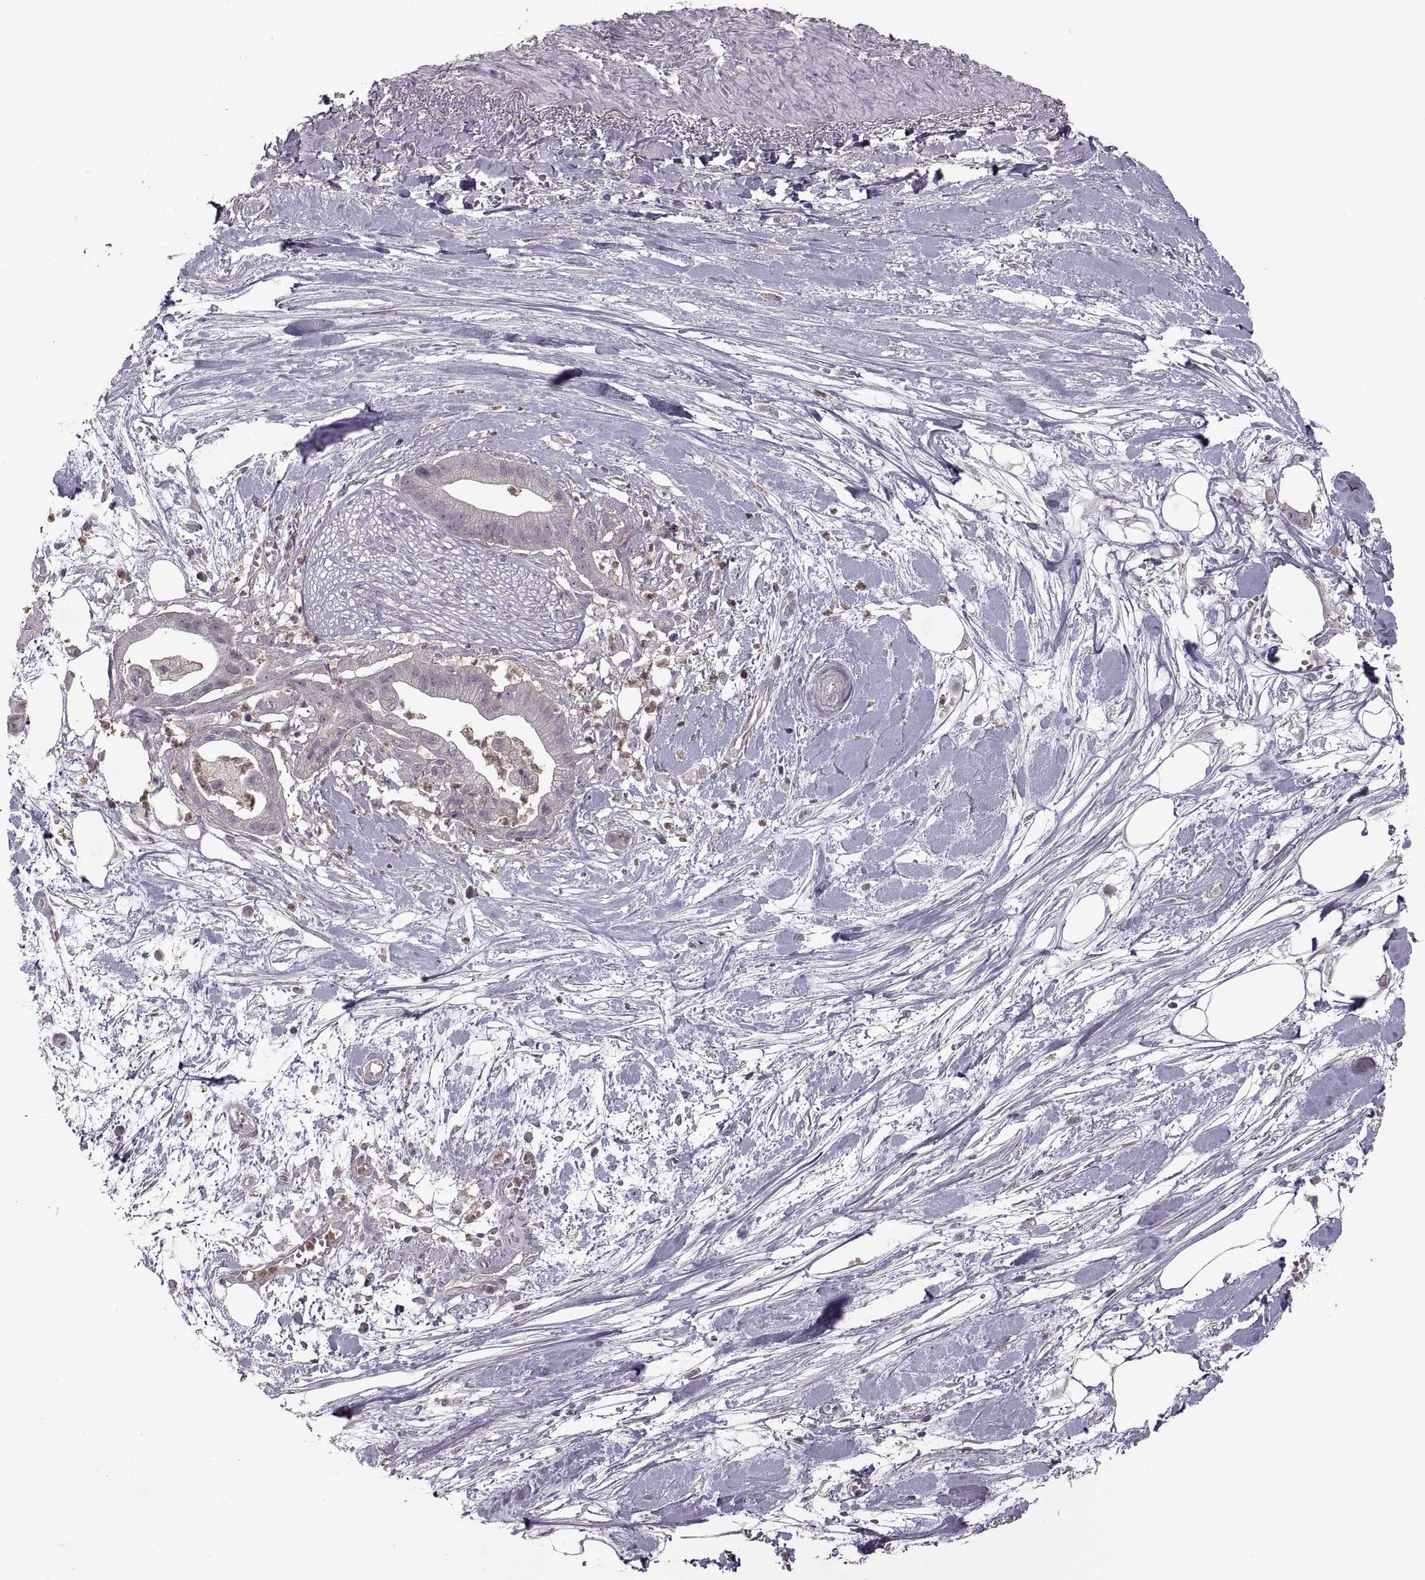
{"staining": {"intensity": "negative", "quantity": "none", "location": "none"}, "tissue": "pancreatic cancer", "cell_type": "Tumor cells", "image_type": "cancer", "snomed": [{"axis": "morphology", "description": "Normal tissue, NOS"}, {"axis": "morphology", "description": "Adenocarcinoma, NOS"}, {"axis": "topography", "description": "Lymph node"}, {"axis": "topography", "description": "Pancreas"}], "caption": "This is an immunohistochemistry (IHC) histopathology image of human pancreatic cancer. There is no positivity in tumor cells.", "gene": "PIERCE1", "patient": {"sex": "female", "age": 58}}